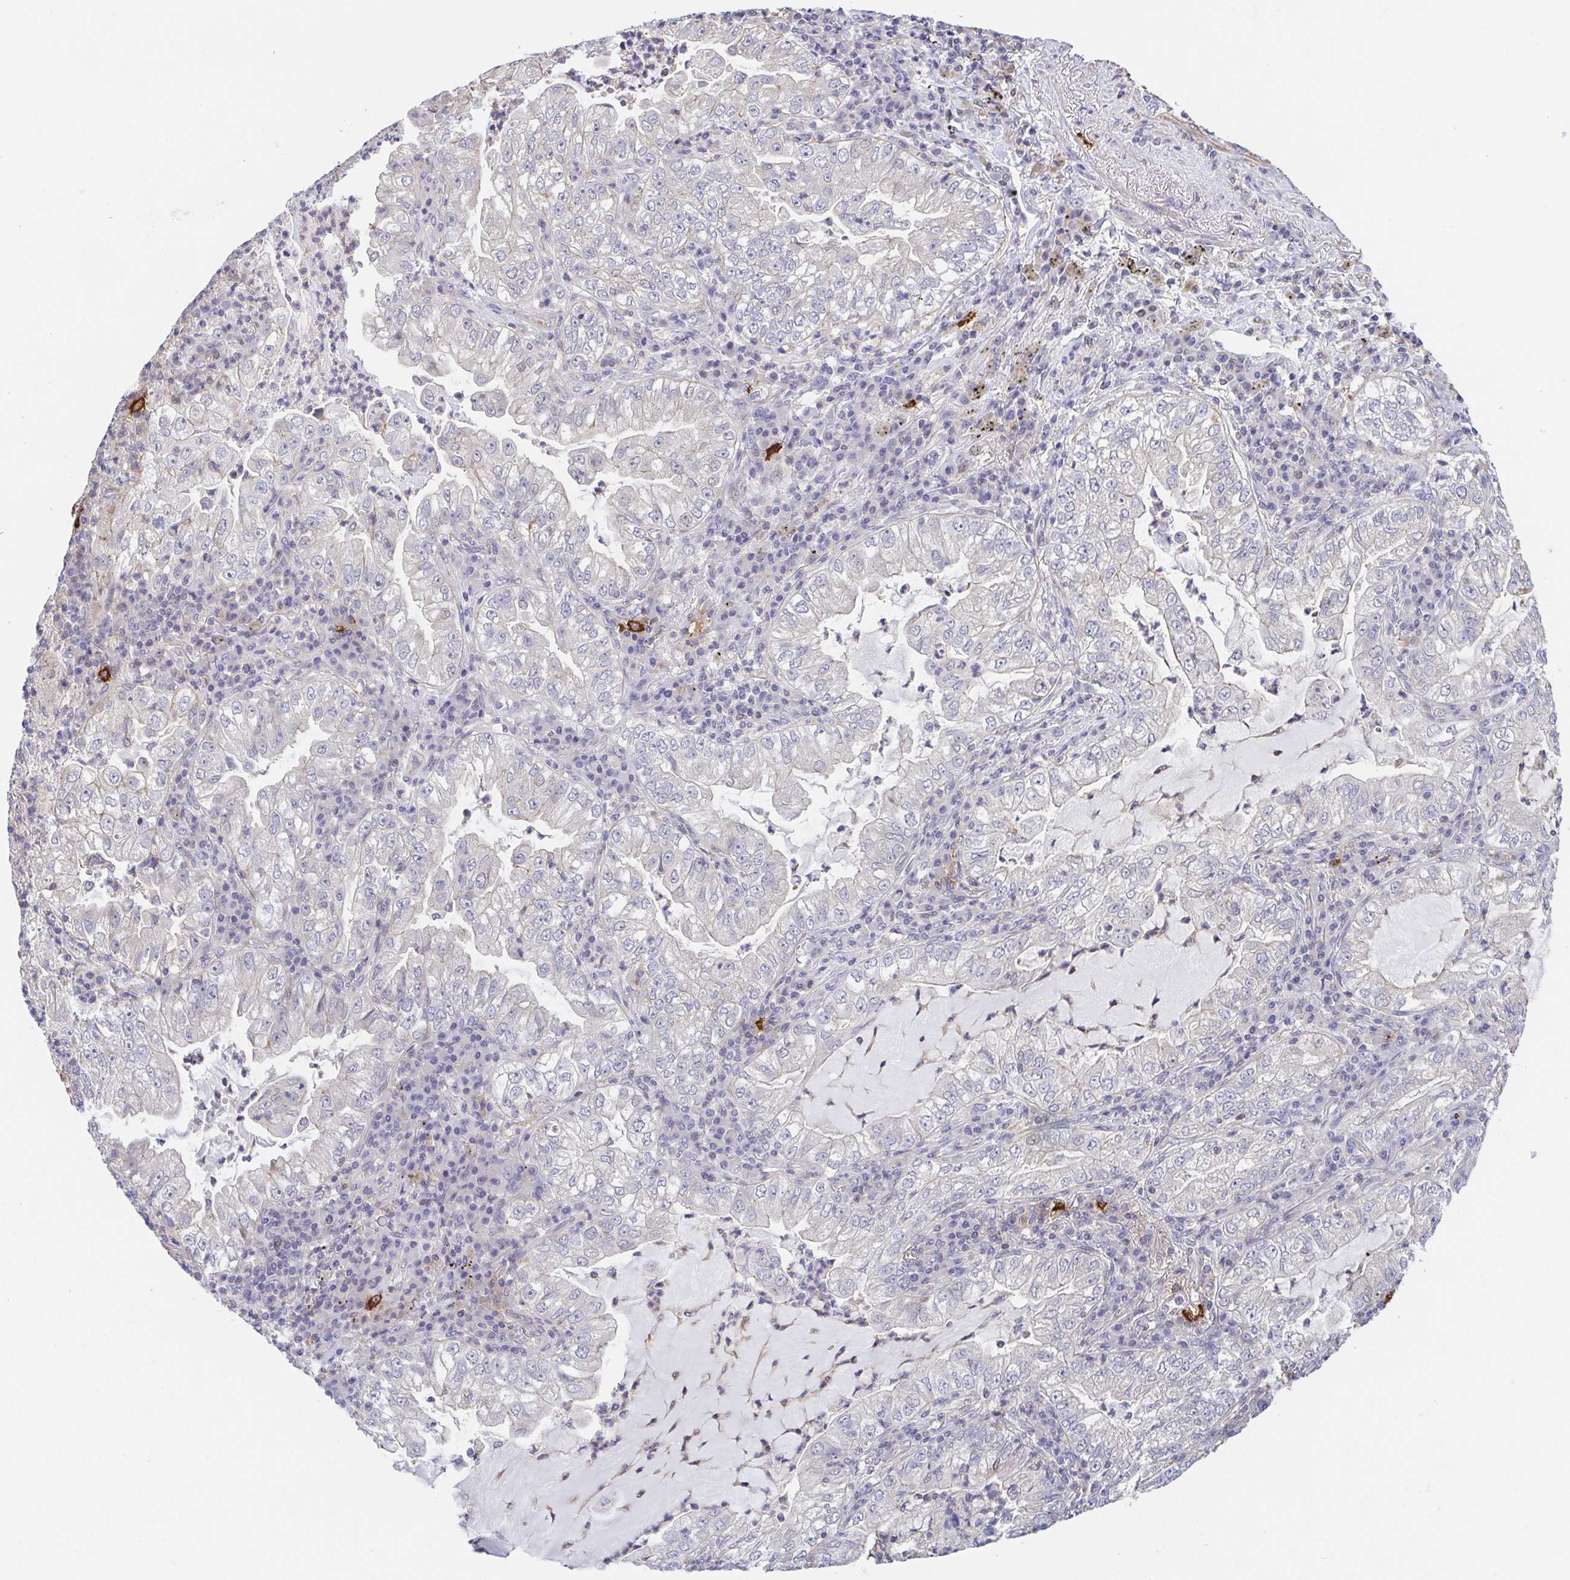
{"staining": {"intensity": "negative", "quantity": "none", "location": "none"}, "tissue": "lung cancer", "cell_type": "Tumor cells", "image_type": "cancer", "snomed": [{"axis": "morphology", "description": "Adenocarcinoma, NOS"}, {"axis": "topography", "description": "Lung"}], "caption": "High magnification brightfield microscopy of lung adenocarcinoma stained with DAB (brown) and counterstained with hematoxylin (blue): tumor cells show no significant expression. (DAB (3,3'-diaminobenzidine) immunohistochemistry with hematoxylin counter stain).", "gene": "PREPL", "patient": {"sex": "female", "age": 73}}